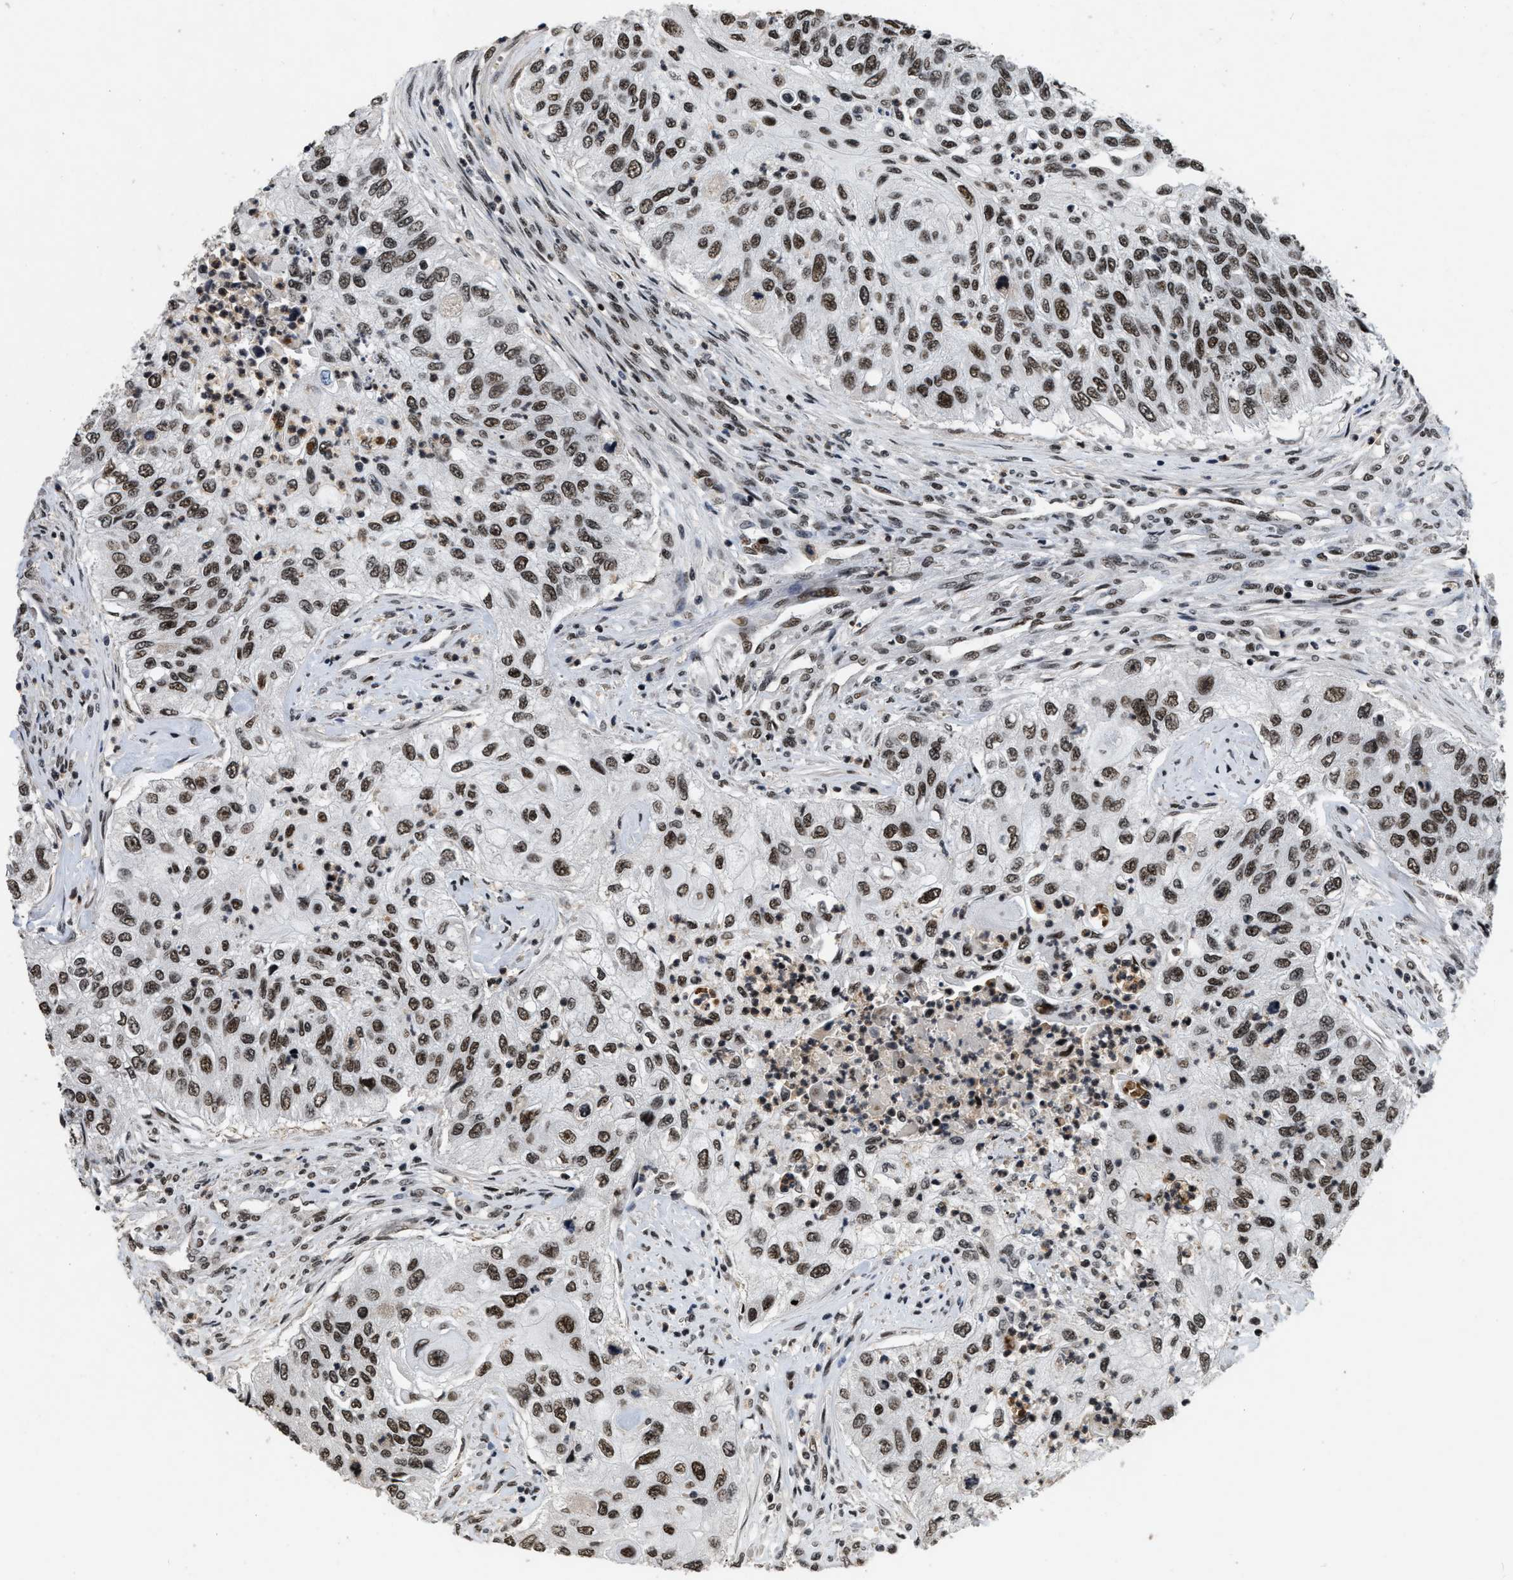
{"staining": {"intensity": "strong", "quantity": ">75%", "location": "nuclear"}, "tissue": "urothelial cancer", "cell_type": "Tumor cells", "image_type": "cancer", "snomed": [{"axis": "morphology", "description": "Urothelial carcinoma, High grade"}, {"axis": "topography", "description": "Urinary bladder"}], "caption": "Strong nuclear protein positivity is seen in about >75% of tumor cells in urothelial cancer.", "gene": "SMARCB1", "patient": {"sex": "female", "age": 60}}